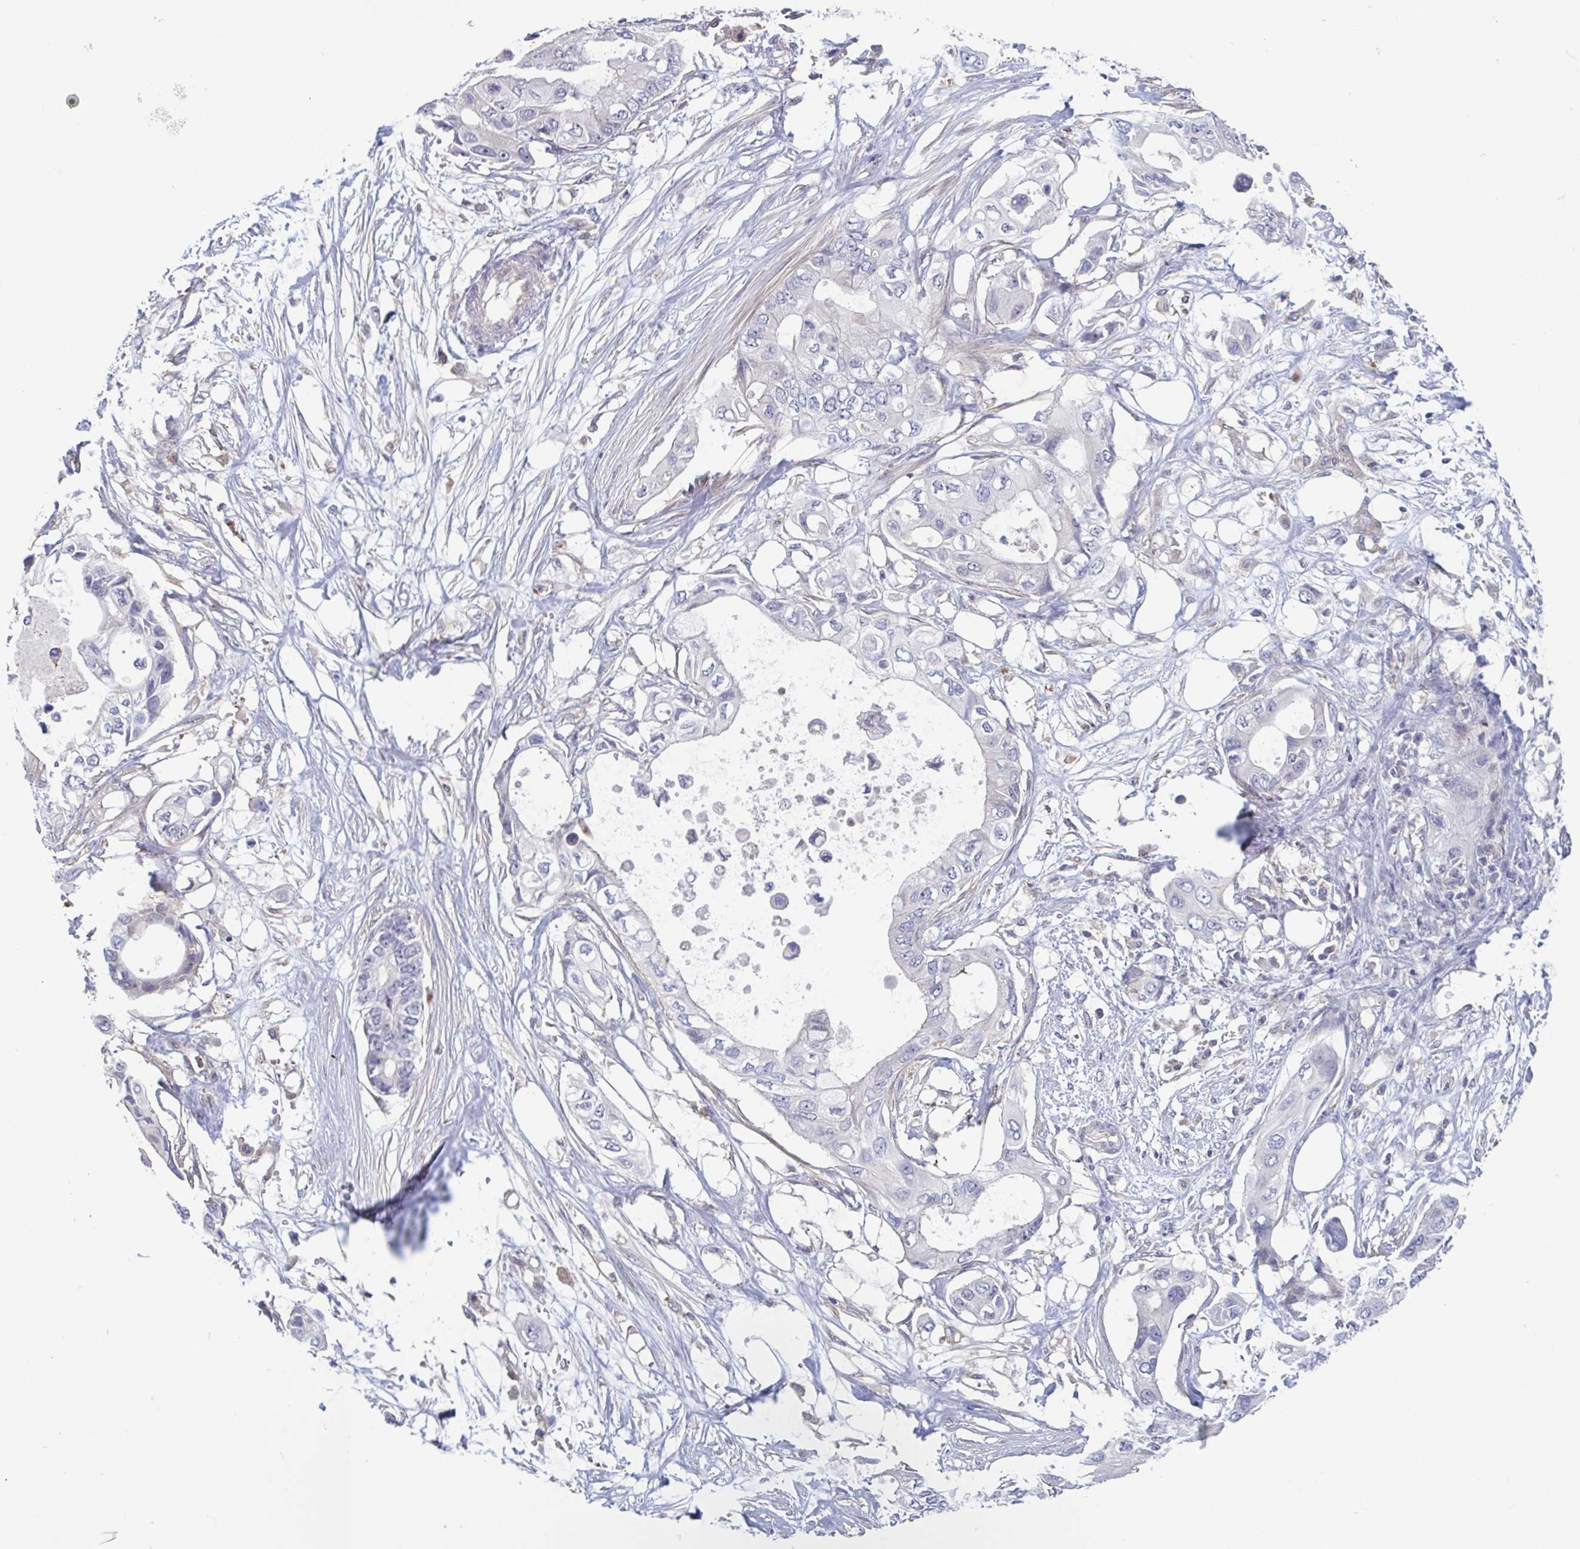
{"staining": {"intensity": "negative", "quantity": "none", "location": "none"}, "tissue": "pancreatic cancer", "cell_type": "Tumor cells", "image_type": "cancer", "snomed": [{"axis": "morphology", "description": "Adenocarcinoma, NOS"}, {"axis": "topography", "description": "Pancreas"}], "caption": "Pancreatic cancer (adenocarcinoma) was stained to show a protein in brown. There is no significant staining in tumor cells.", "gene": "LRRC38", "patient": {"sex": "female", "age": 63}}